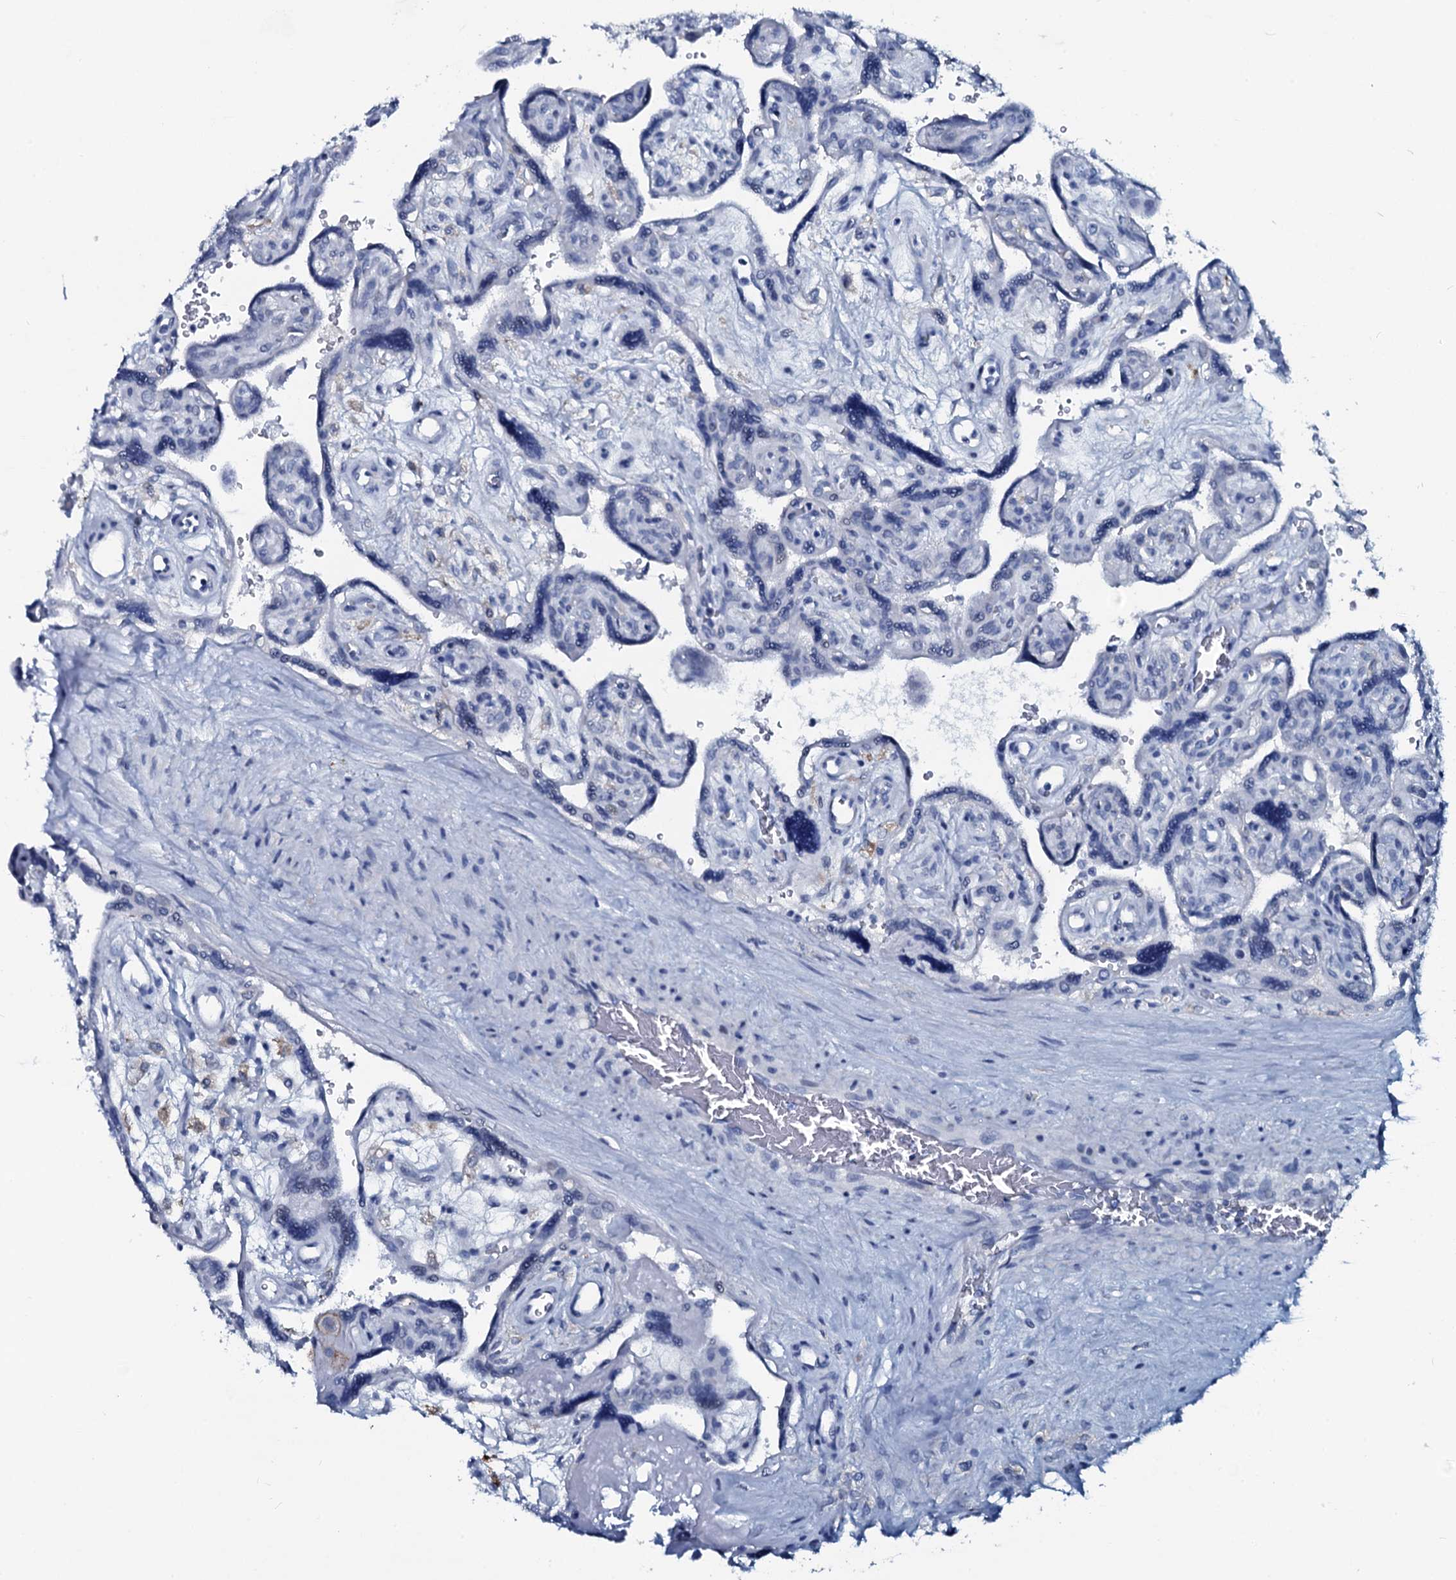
{"staining": {"intensity": "moderate", "quantity": "<25%", "location": "cytoplasmic/membranous"}, "tissue": "placenta", "cell_type": "Trophoblastic cells", "image_type": "normal", "snomed": [{"axis": "morphology", "description": "Normal tissue, NOS"}, {"axis": "topography", "description": "Placenta"}], "caption": "Brown immunohistochemical staining in benign placenta shows moderate cytoplasmic/membranous positivity in about <25% of trophoblastic cells. (Stains: DAB (3,3'-diaminobenzidine) in brown, nuclei in blue, Microscopy: brightfield microscopy at high magnification).", "gene": "SLC4A7", "patient": {"sex": "female", "age": 39}}